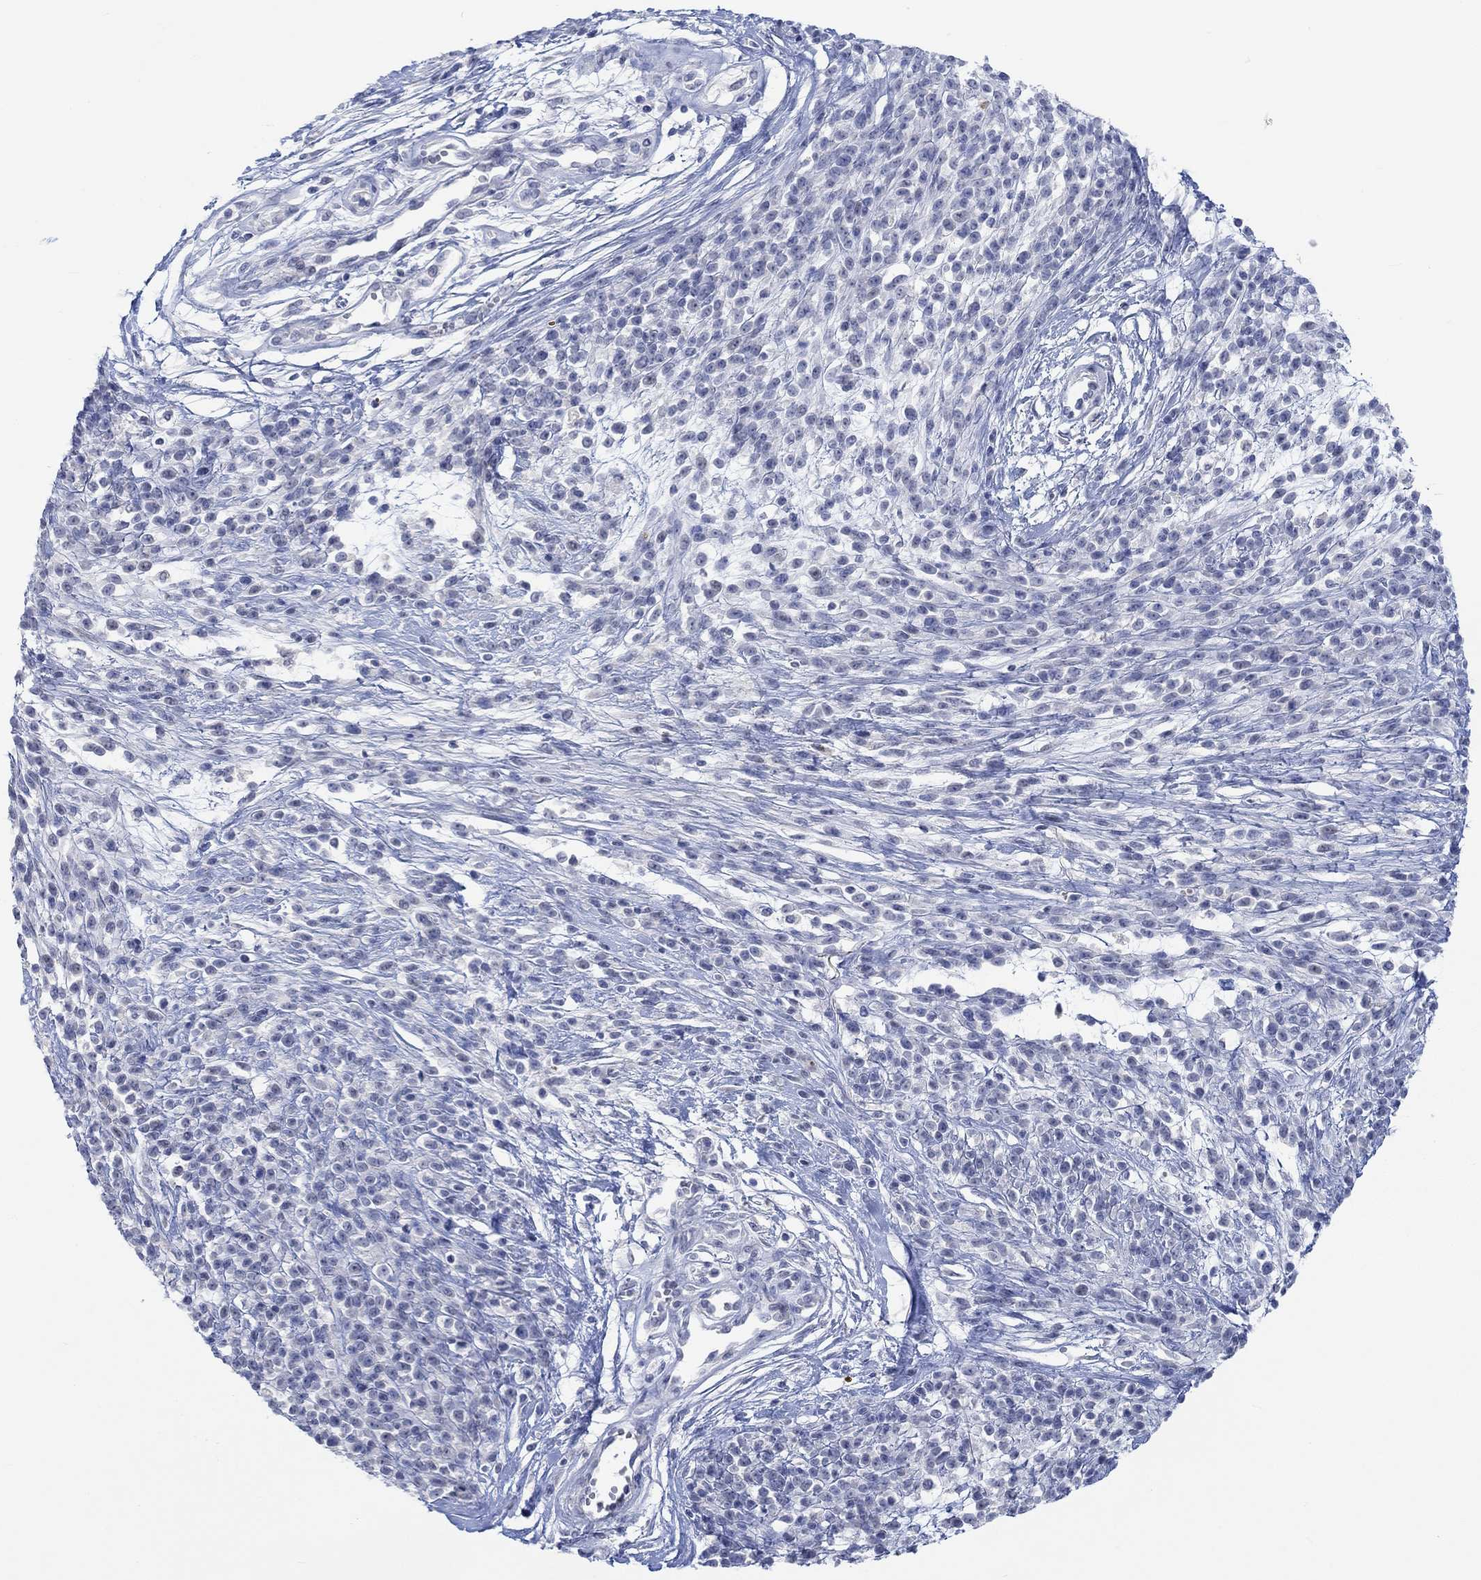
{"staining": {"intensity": "negative", "quantity": "none", "location": "none"}, "tissue": "melanoma", "cell_type": "Tumor cells", "image_type": "cancer", "snomed": [{"axis": "morphology", "description": "Malignant melanoma, NOS"}, {"axis": "topography", "description": "Skin"}, {"axis": "topography", "description": "Skin of trunk"}], "caption": "Immunohistochemistry (IHC) histopathology image of neoplastic tissue: human melanoma stained with DAB (3,3'-diaminobenzidine) reveals no significant protein staining in tumor cells.", "gene": "DLK1", "patient": {"sex": "male", "age": 74}}